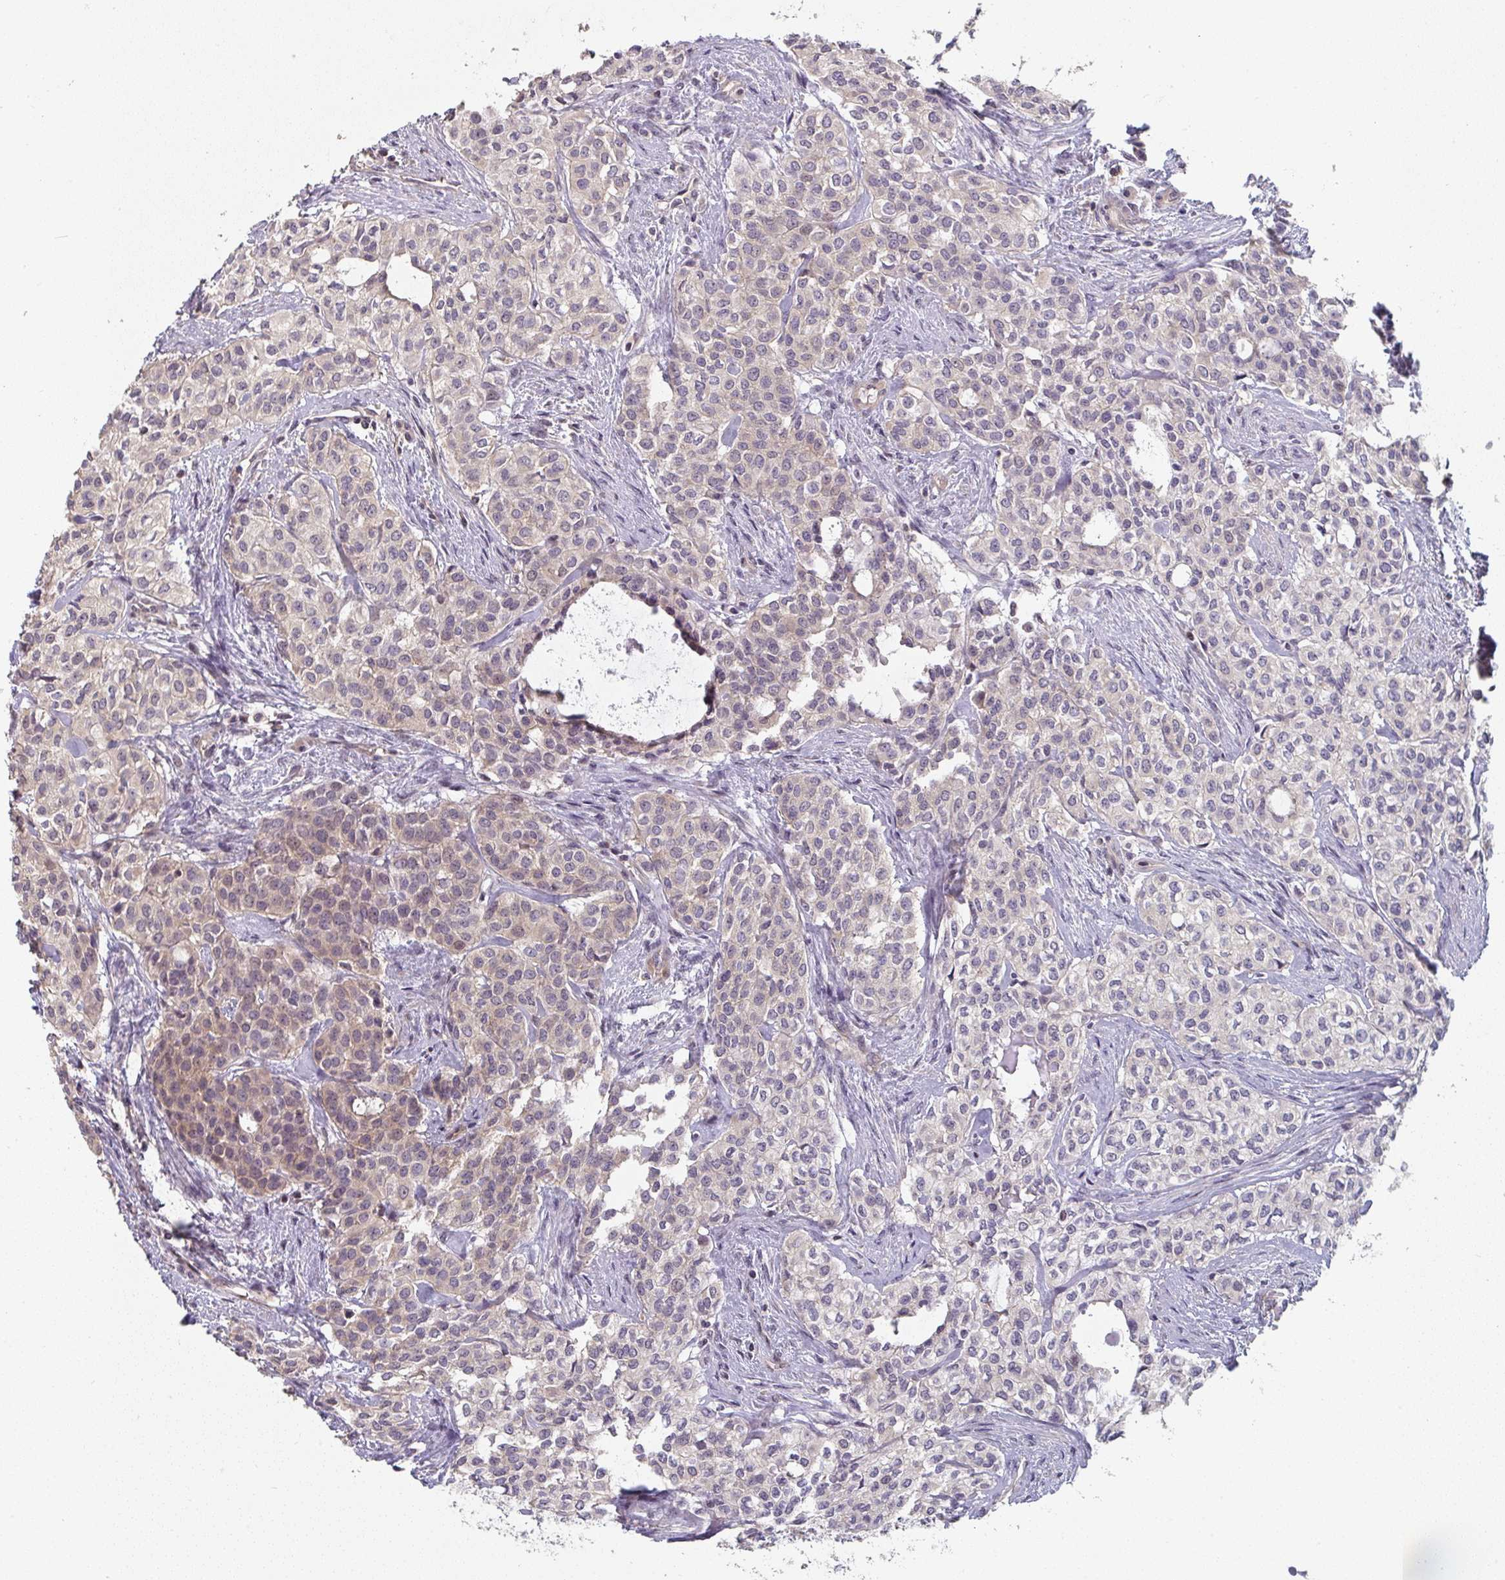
{"staining": {"intensity": "weak", "quantity": "<25%", "location": "cytoplasmic/membranous"}, "tissue": "head and neck cancer", "cell_type": "Tumor cells", "image_type": "cancer", "snomed": [{"axis": "morphology", "description": "Adenocarcinoma, NOS"}, {"axis": "topography", "description": "Head-Neck"}], "caption": "This is an IHC image of human head and neck cancer (adenocarcinoma). There is no staining in tumor cells.", "gene": "RANGRF", "patient": {"sex": "male", "age": 81}}